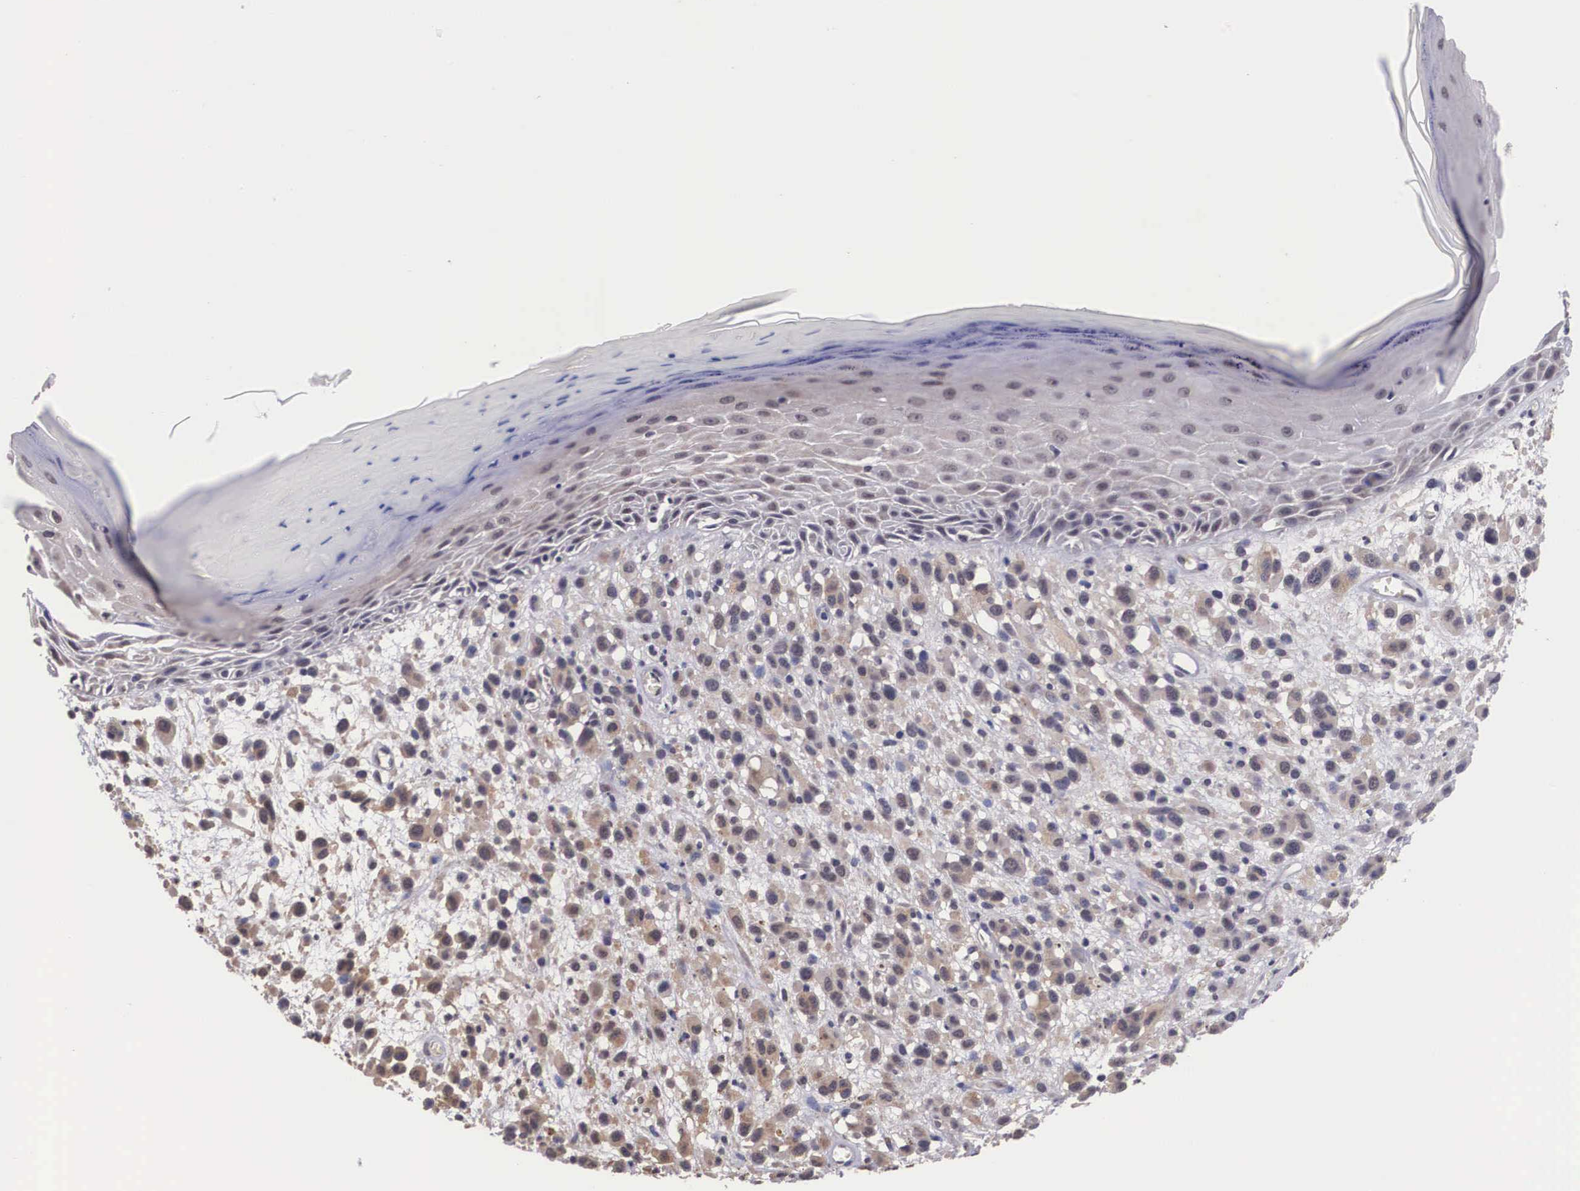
{"staining": {"intensity": "moderate", "quantity": "25%-75%", "location": "cytoplasmic/membranous"}, "tissue": "melanoma", "cell_type": "Tumor cells", "image_type": "cancer", "snomed": [{"axis": "morphology", "description": "Malignant melanoma, NOS"}, {"axis": "topography", "description": "Skin"}], "caption": "Malignant melanoma tissue displays moderate cytoplasmic/membranous expression in approximately 25%-75% of tumor cells The staining was performed using DAB, with brown indicating positive protein expression. Nuclei are stained blue with hematoxylin.", "gene": "OTX2", "patient": {"sex": "male", "age": 51}}